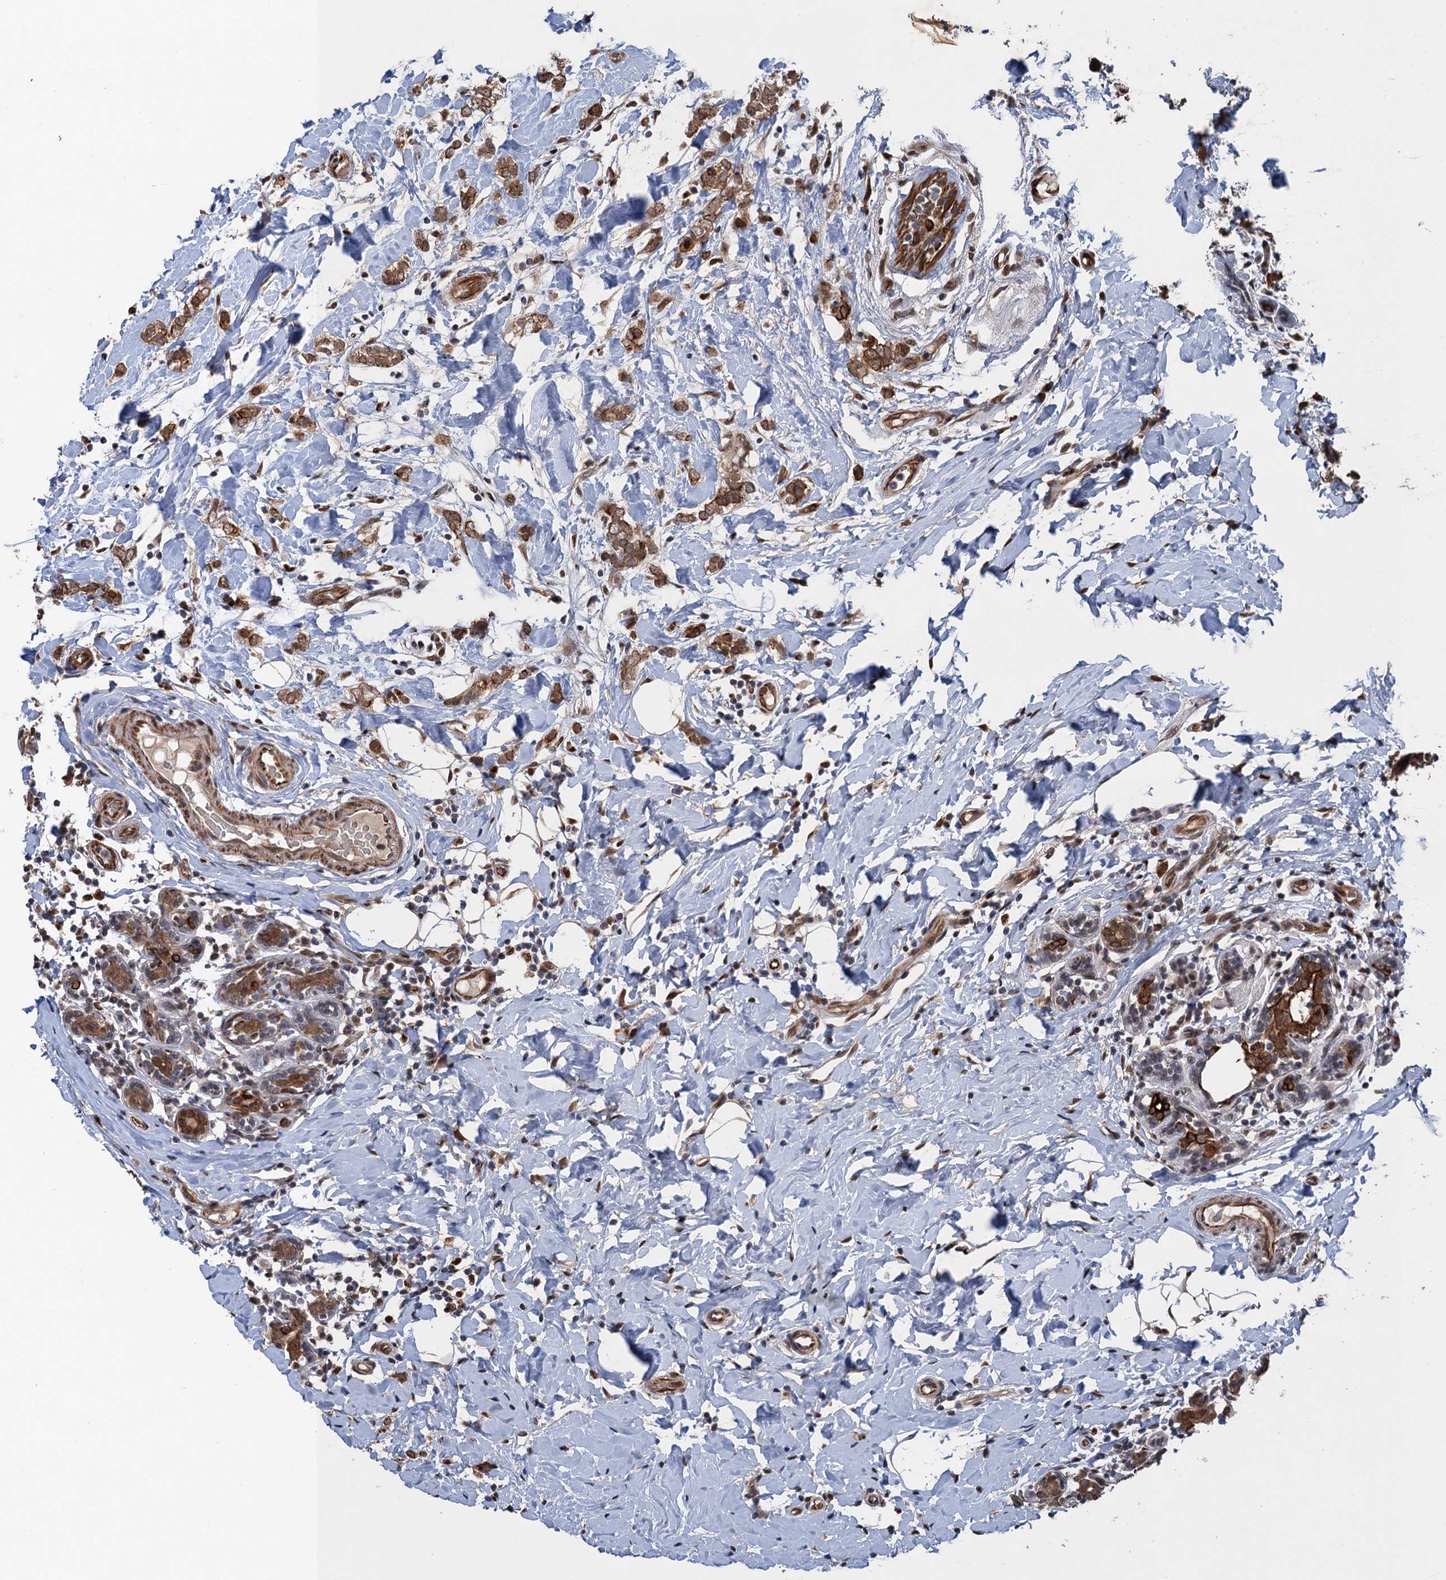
{"staining": {"intensity": "moderate", "quantity": ">75%", "location": "cytoplasmic/membranous"}, "tissue": "breast cancer", "cell_type": "Tumor cells", "image_type": "cancer", "snomed": [{"axis": "morphology", "description": "Normal tissue, NOS"}, {"axis": "morphology", "description": "Lobular carcinoma"}, {"axis": "topography", "description": "Breast"}], "caption": "Protein staining of breast cancer (lobular carcinoma) tissue reveals moderate cytoplasmic/membranous expression in approximately >75% of tumor cells.", "gene": "TTC31", "patient": {"sex": "female", "age": 47}}